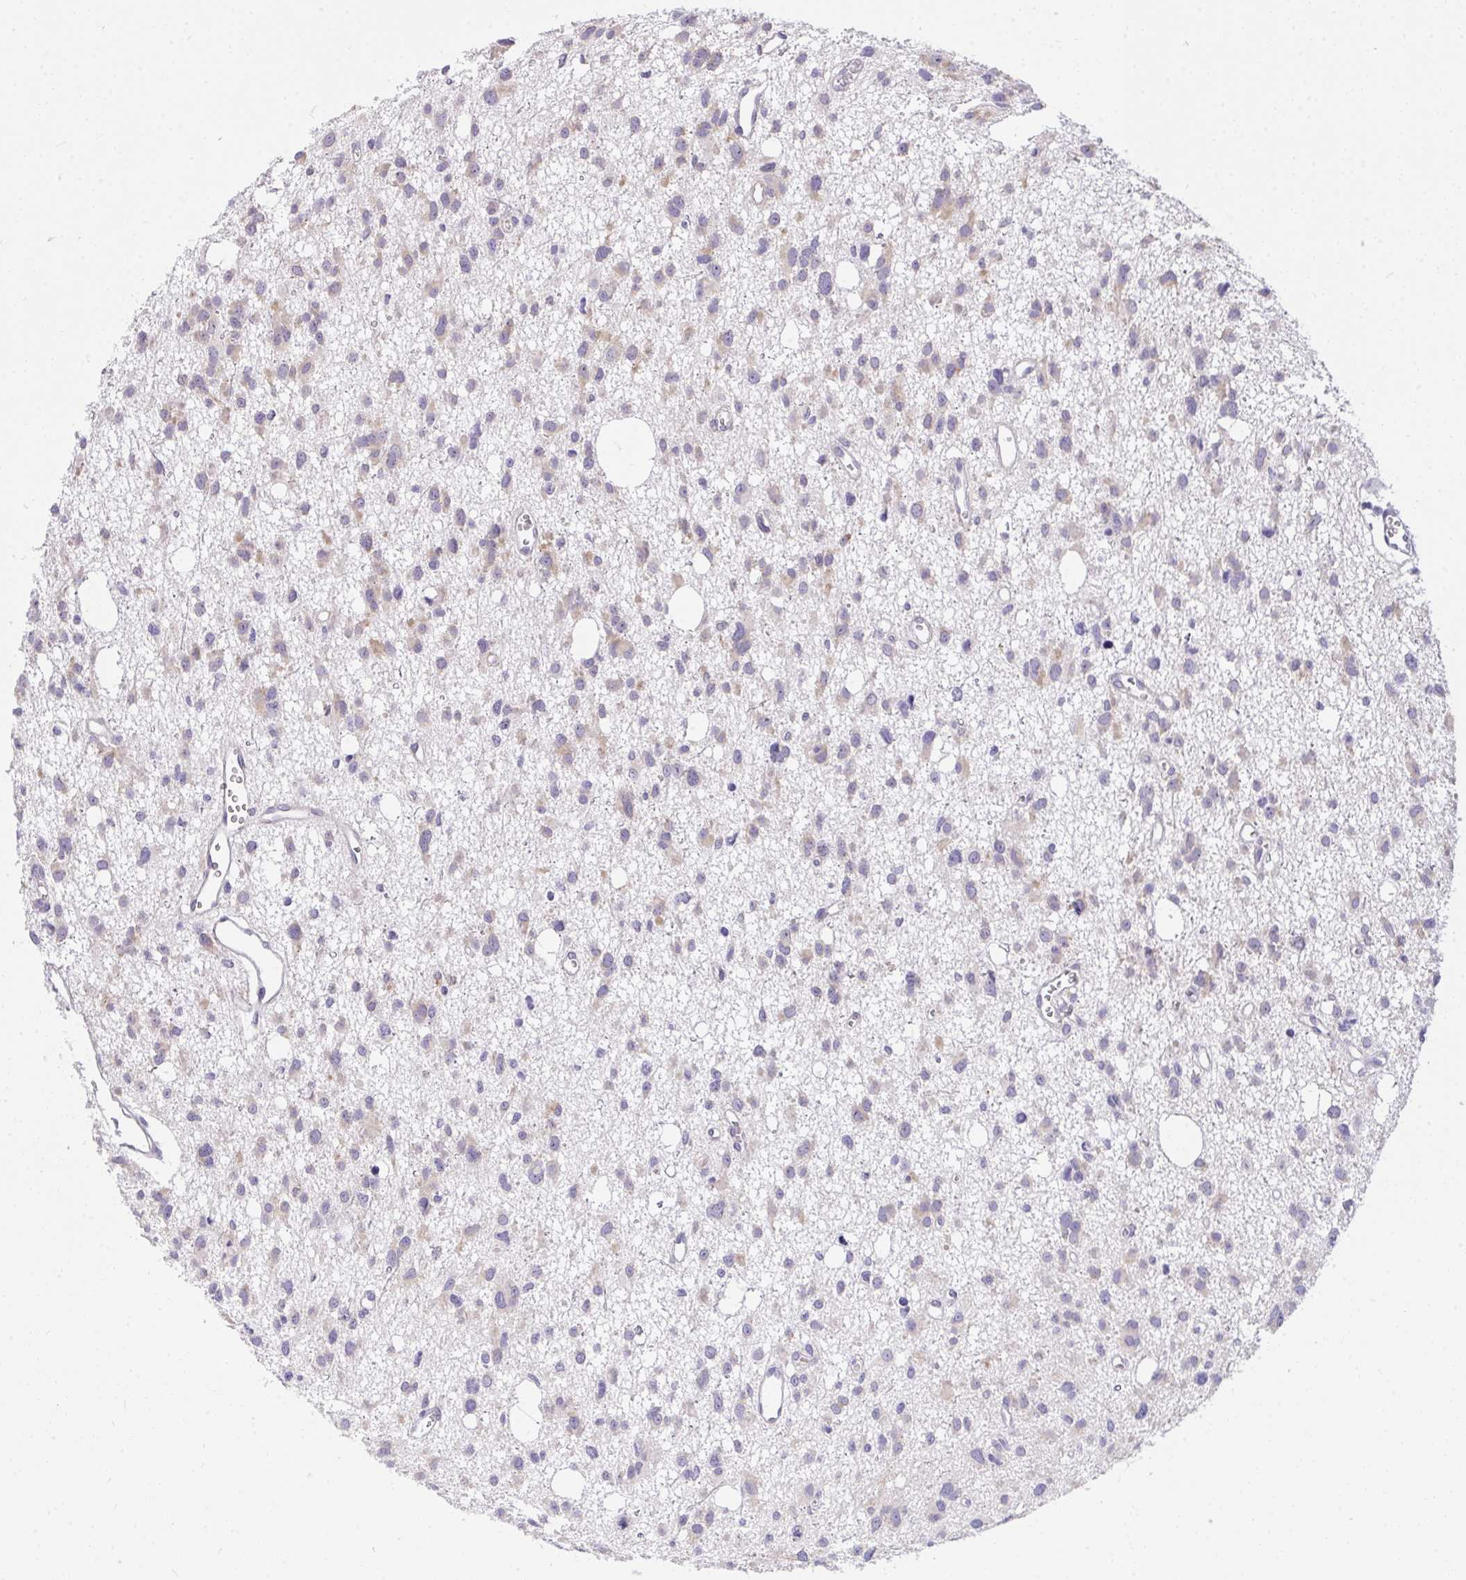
{"staining": {"intensity": "weak", "quantity": "25%-75%", "location": "cytoplasmic/membranous"}, "tissue": "glioma", "cell_type": "Tumor cells", "image_type": "cancer", "snomed": [{"axis": "morphology", "description": "Glioma, malignant, High grade"}, {"axis": "topography", "description": "Brain"}], "caption": "Immunohistochemical staining of glioma exhibits low levels of weak cytoplasmic/membranous protein staining in about 25%-75% of tumor cells.", "gene": "VGLL3", "patient": {"sex": "male", "age": 23}}